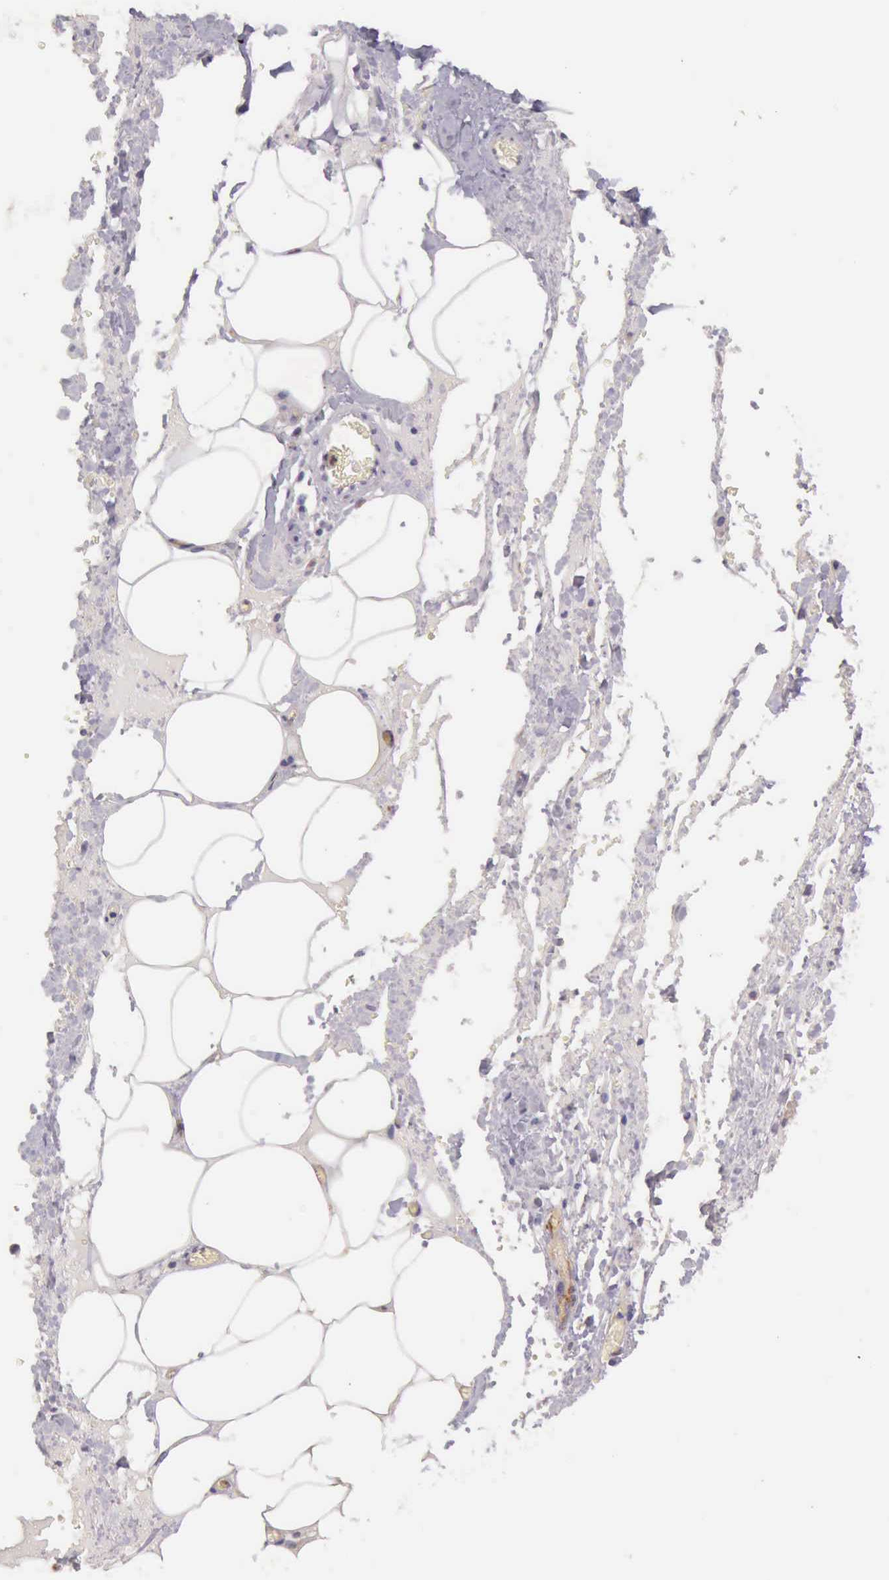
{"staining": {"intensity": "negative", "quantity": "none", "location": "none"}, "tissue": "smooth muscle", "cell_type": "Smooth muscle cells", "image_type": "normal", "snomed": [{"axis": "morphology", "description": "Normal tissue, NOS"}, {"axis": "topography", "description": "Uterus"}], "caption": "An immunohistochemistry (IHC) micrograph of normal smooth muscle is shown. There is no staining in smooth muscle cells of smooth muscle.", "gene": "TCEANC", "patient": {"sex": "female", "age": 56}}